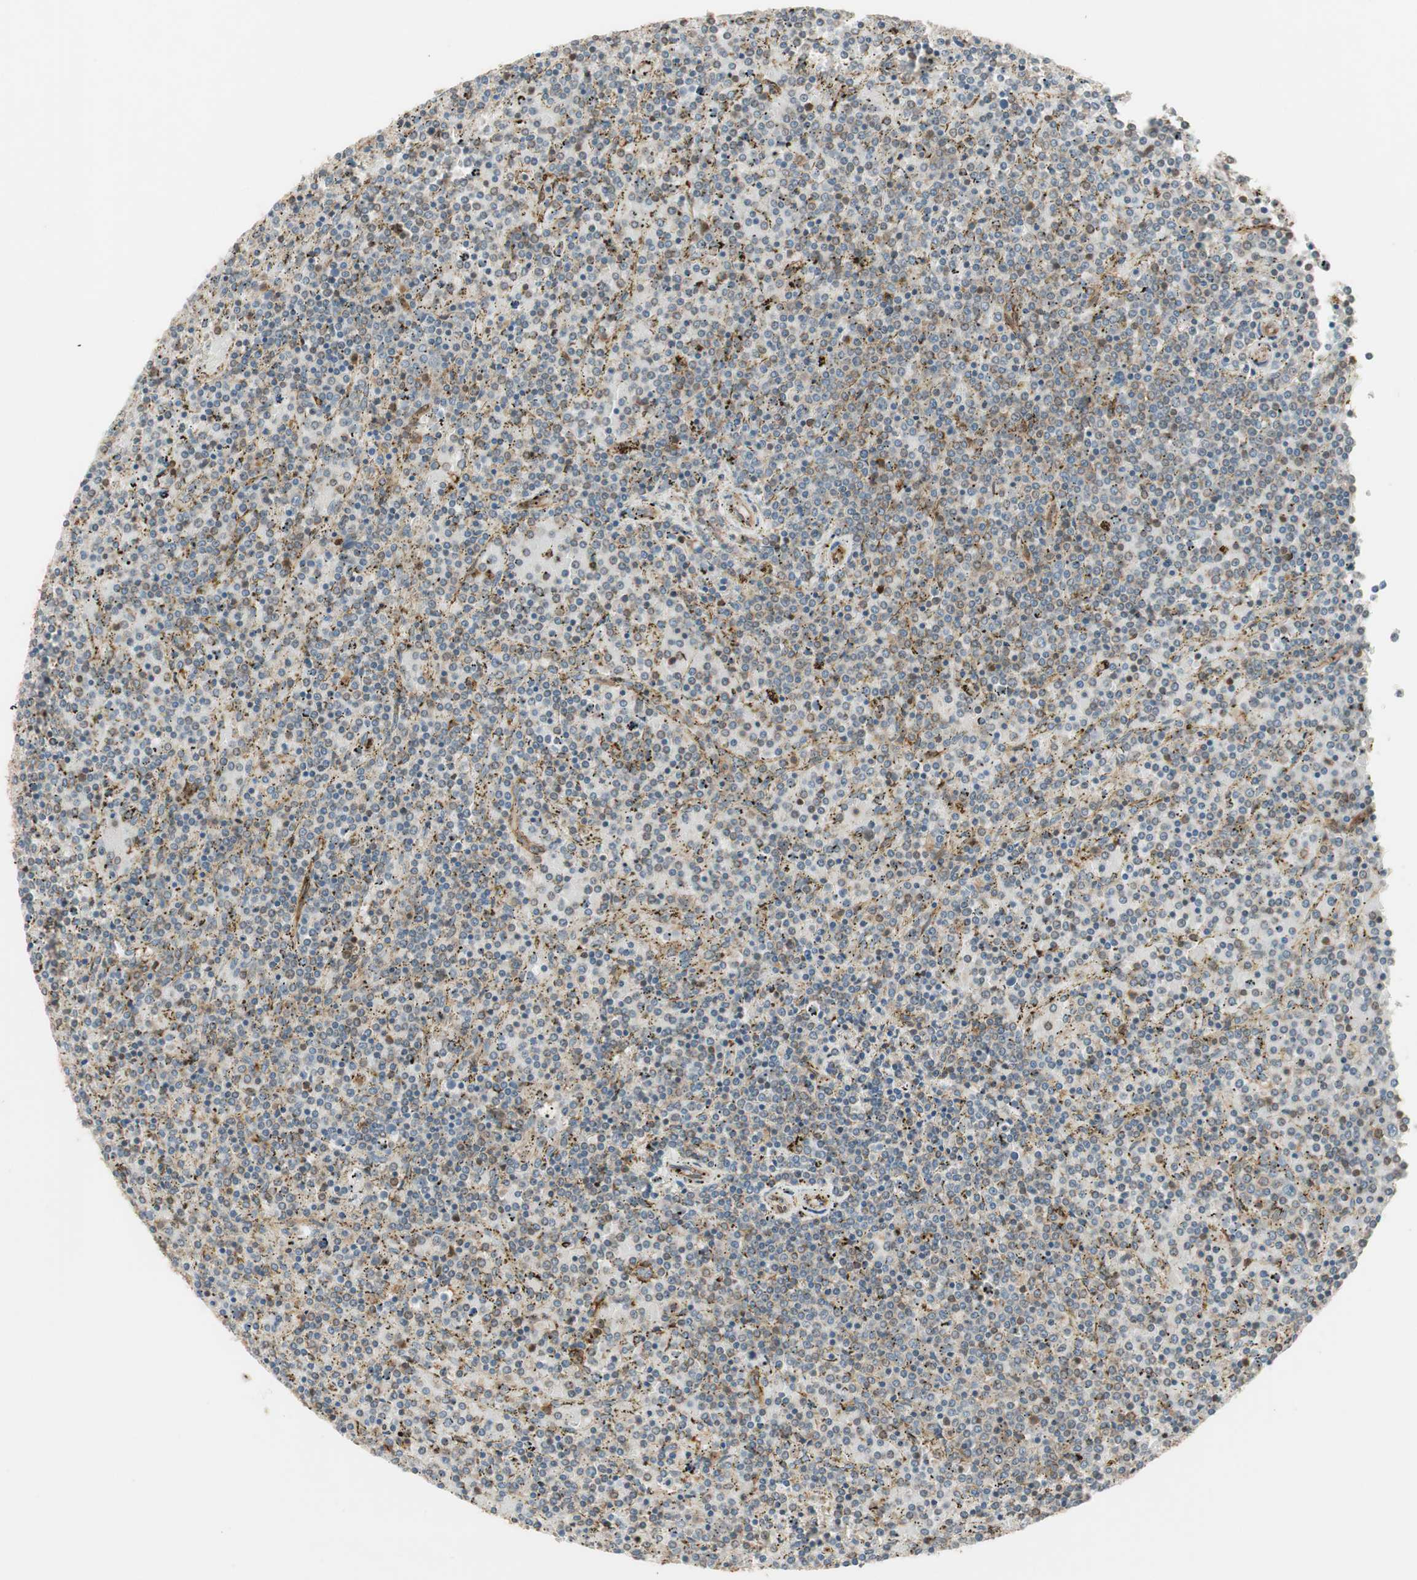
{"staining": {"intensity": "weak", "quantity": "<25%", "location": "cytoplasmic/membranous"}, "tissue": "lymphoma", "cell_type": "Tumor cells", "image_type": "cancer", "snomed": [{"axis": "morphology", "description": "Malignant lymphoma, non-Hodgkin's type, Low grade"}, {"axis": "topography", "description": "Spleen"}], "caption": "This image is of lymphoma stained with immunohistochemistry (IHC) to label a protein in brown with the nuclei are counter-stained blue. There is no positivity in tumor cells.", "gene": "CTTNBP2NL", "patient": {"sex": "female", "age": 77}}